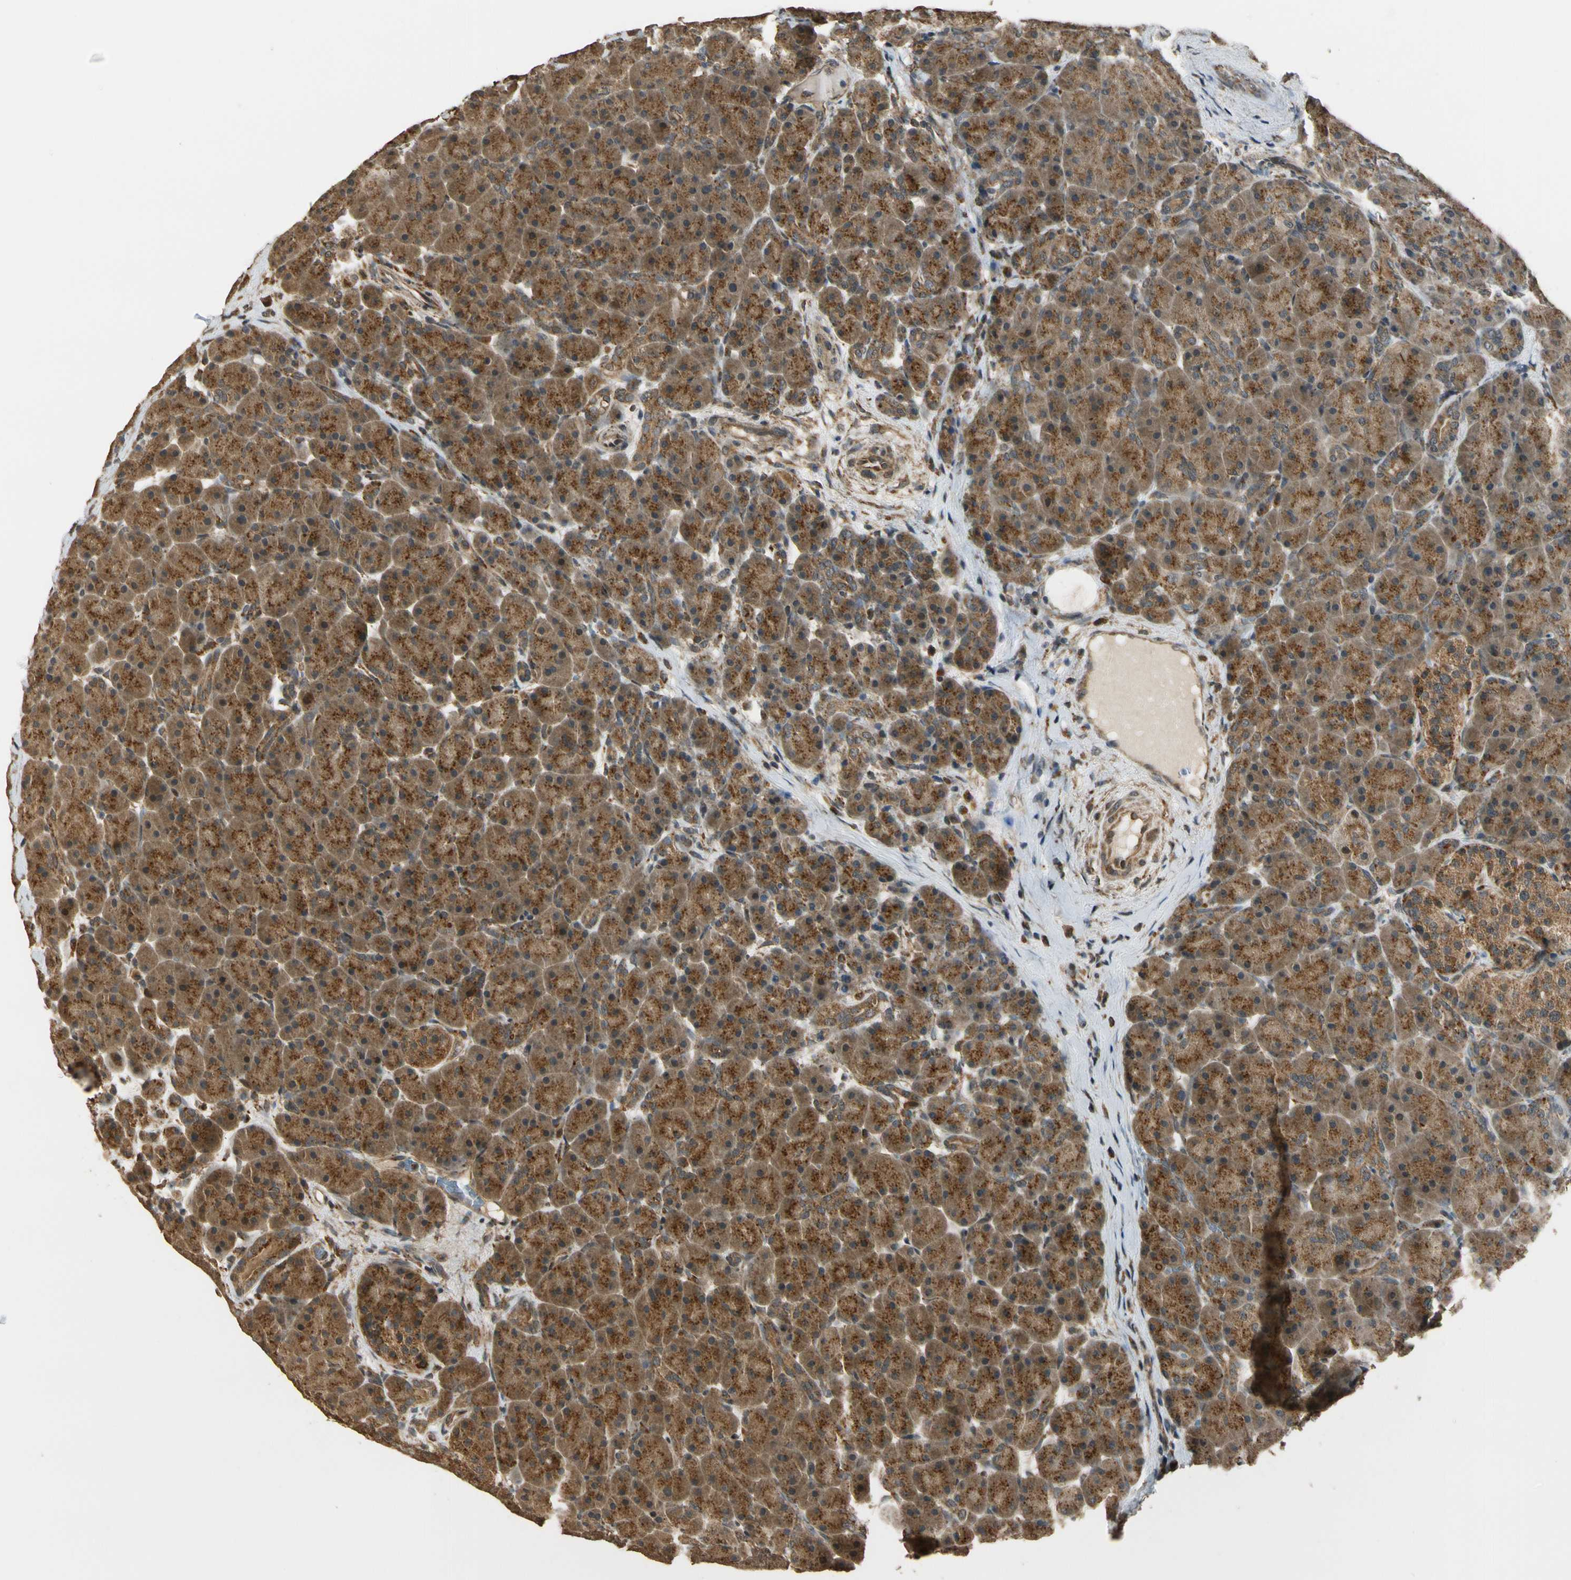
{"staining": {"intensity": "moderate", "quantity": ">75%", "location": "cytoplasmic/membranous"}, "tissue": "pancreas", "cell_type": "Exocrine glandular cells", "image_type": "normal", "snomed": [{"axis": "morphology", "description": "Normal tissue, NOS"}, {"axis": "topography", "description": "Pancreas"}], "caption": "A photomicrograph showing moderate cytoplasmic/membranous expression in approximately >75% of exocrine glandular cells in benign pancreas, as visualized by brown immunohistochemical staining.", "gene": "LAMTOR1", "patient": {"sex": "male", "age": 66}}